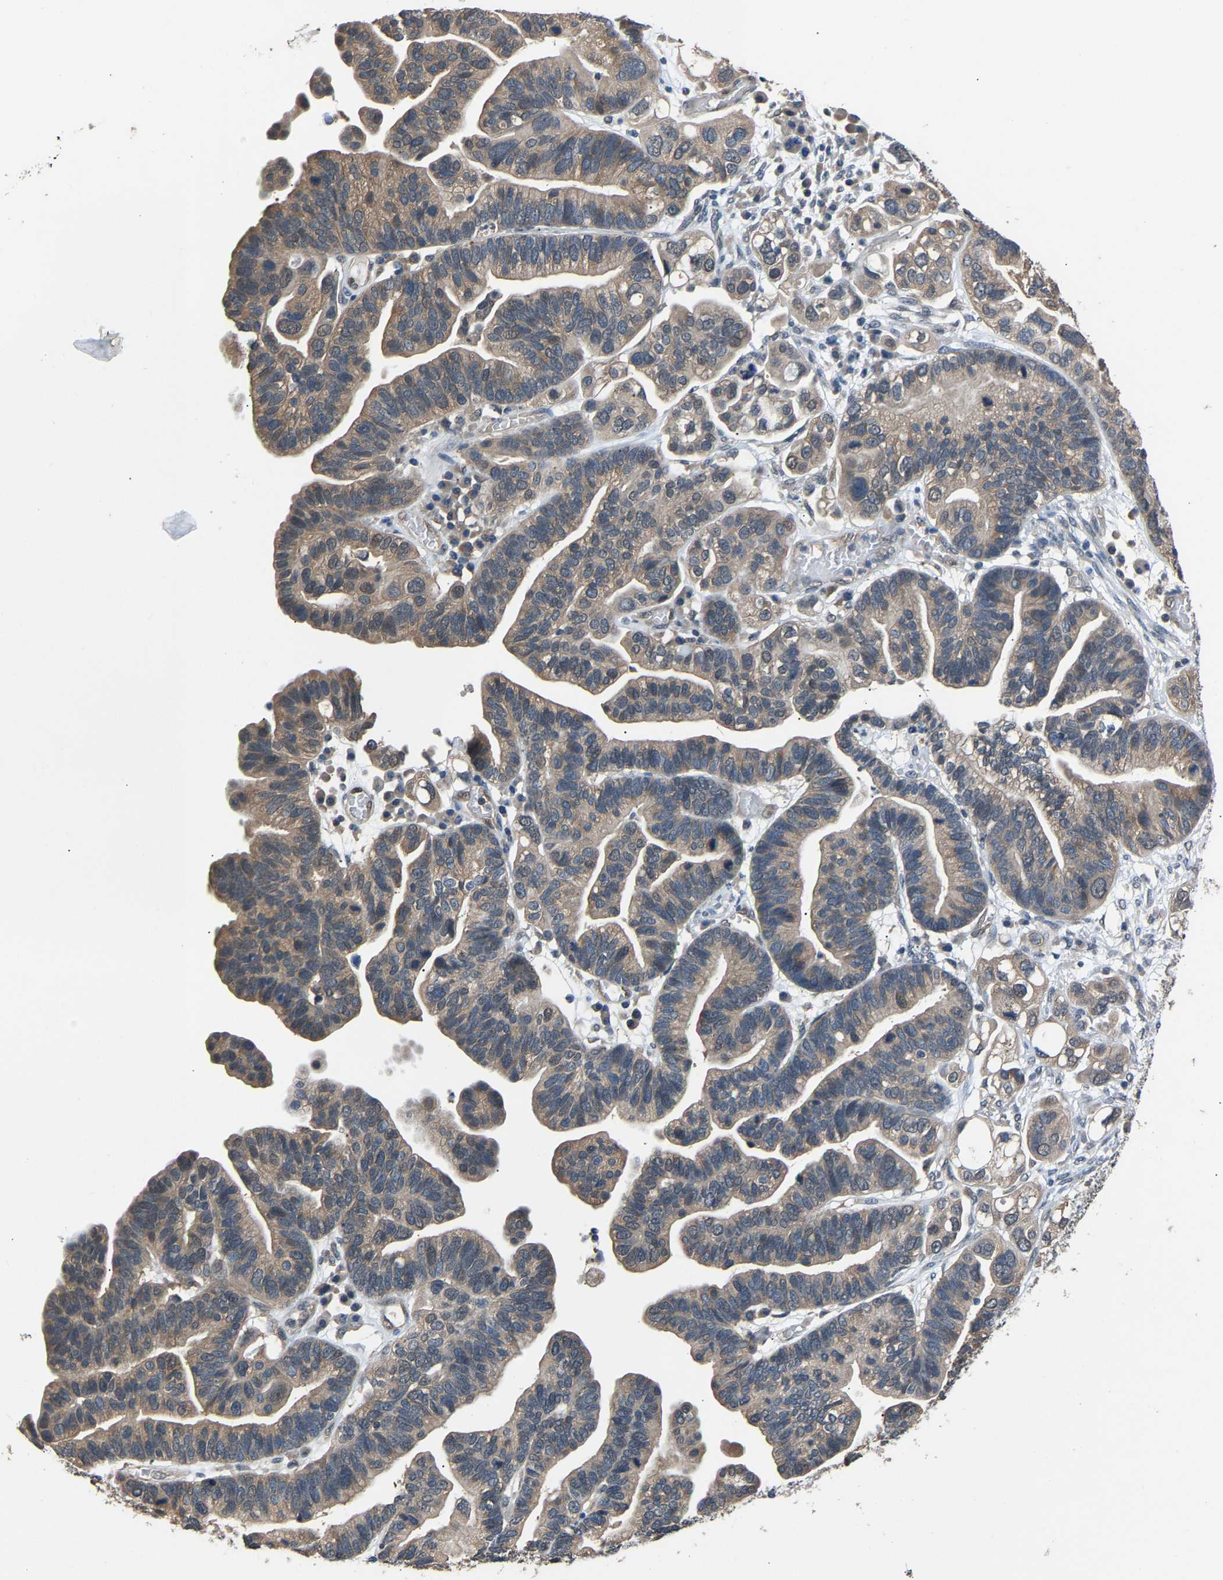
{"staining": {"intensity": "moderate", "quantity": ">75%", "location": "cytoplasmic/membranous"}, "tissue": "ovarian cancer", "cell_type": "Tumor cells", "image_type": "cancer", "snomed": [{"axis": "morphology", "description": "Cystadenocarcinoma, serous, NOS"}, {"axis": "topography", "description": "Ovary"}], "caption": "Immunohistochemistry photomicrograph of neoplastic tissue: ovarian cancer (serous cystadenocarcinoma) stained using IHC reveals medium levels of moderate protein expression localized specifically in the cytoplasmic/membranous of tumor cells, appearing as a cytoplasmic/membranous brown color.", "gene": "ABCC9", "patient": {"sex": "female", "age": 56}}